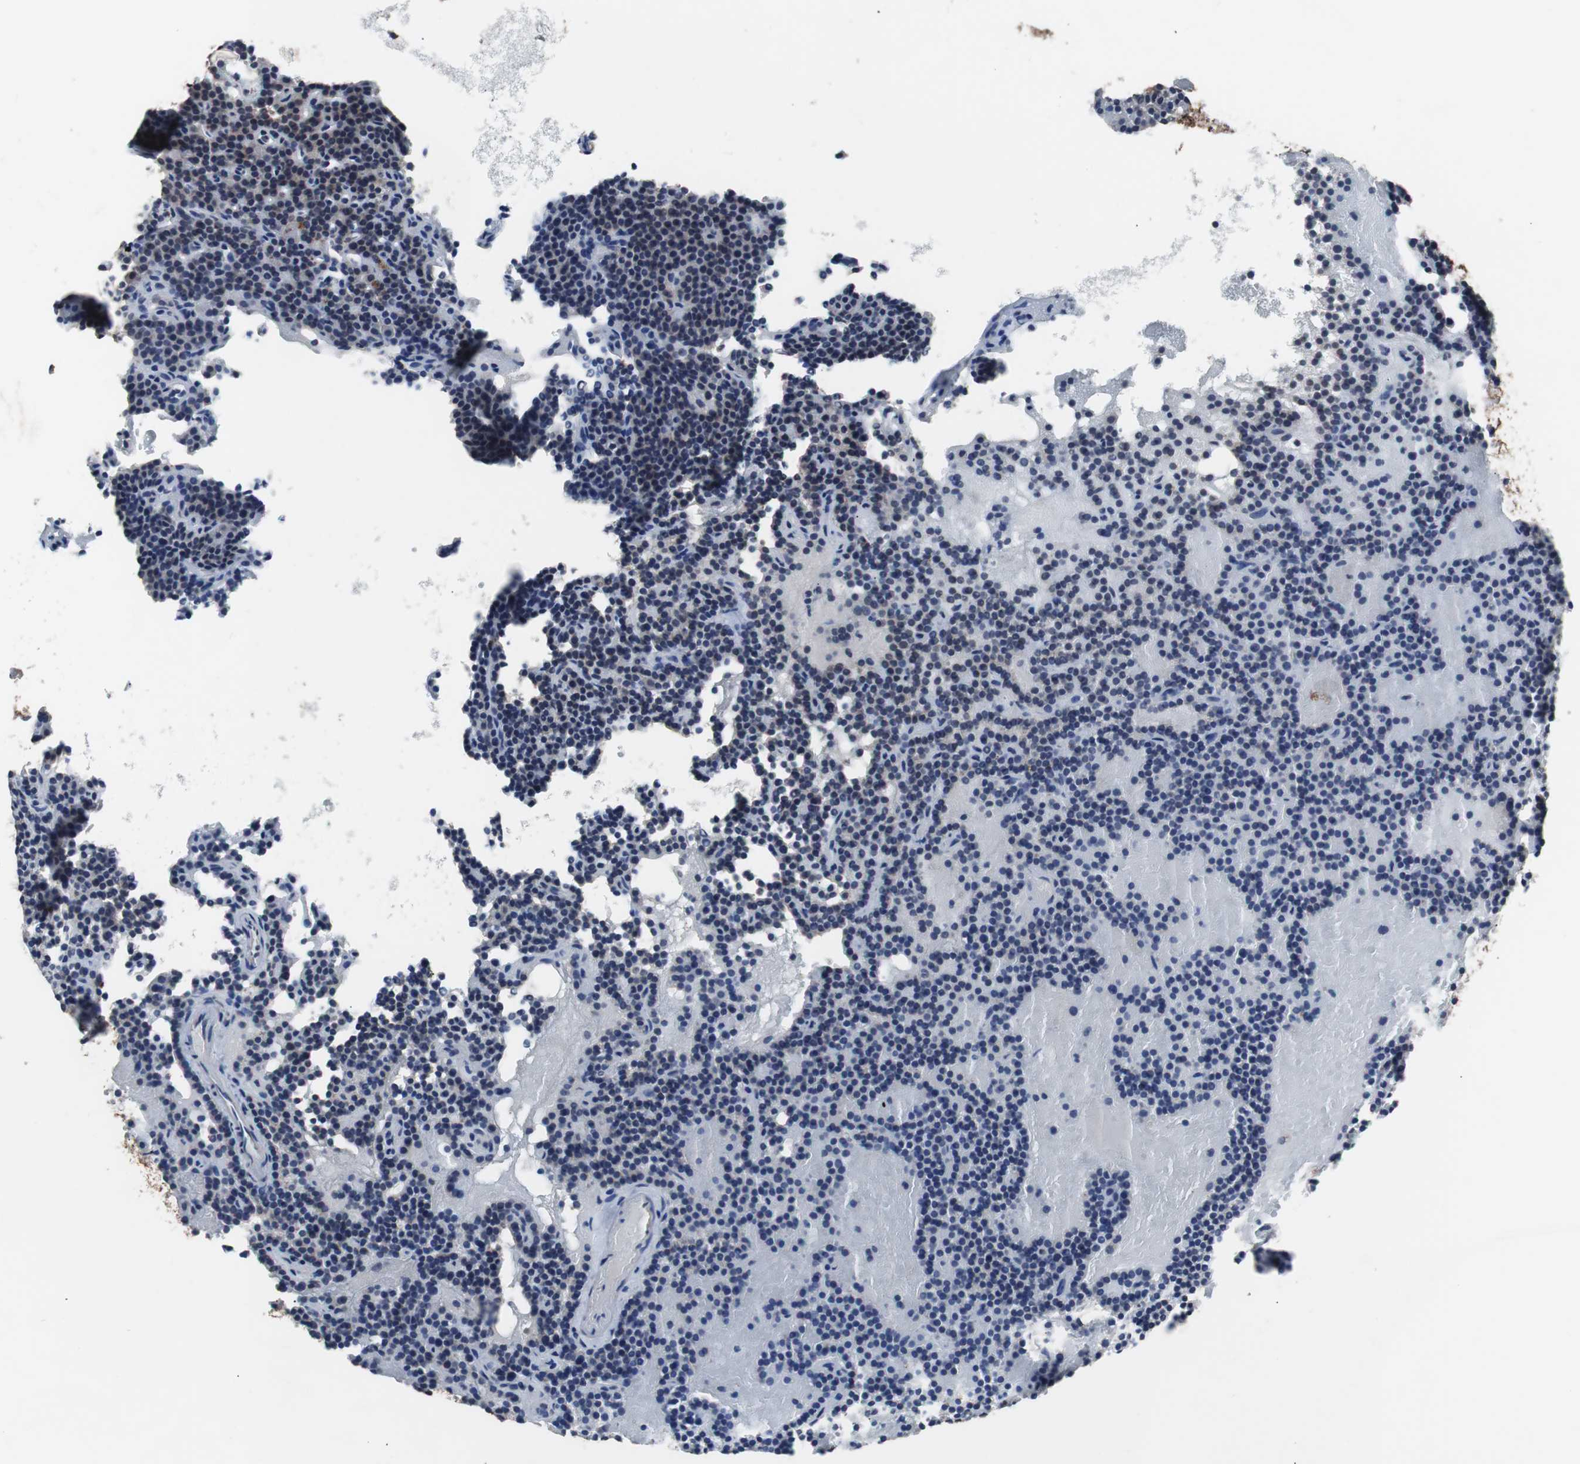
{"staining": {"intensity": "moderate", "quantity": ">75%", "location": "cytoplasmic/membranous,nuclear"}, "tissue": "parathyroid gland", "cell_type": "Glandular cells", "image_type": "normal", "snomed": [{"axis": "morphology", "description": "Normal tissue, NOS"}, {"axis": "topography", "description": "Parathyroid gland"}], "caption": "Brown immunohistochemical staining in unremarkable human parathyroid gland exhibits moderate cytoplasmic/membranous,nuclear positivity in approximately >75% of glandular cells.", "gene": "MED27", "patient": {"sex": "male", "age": 66}}